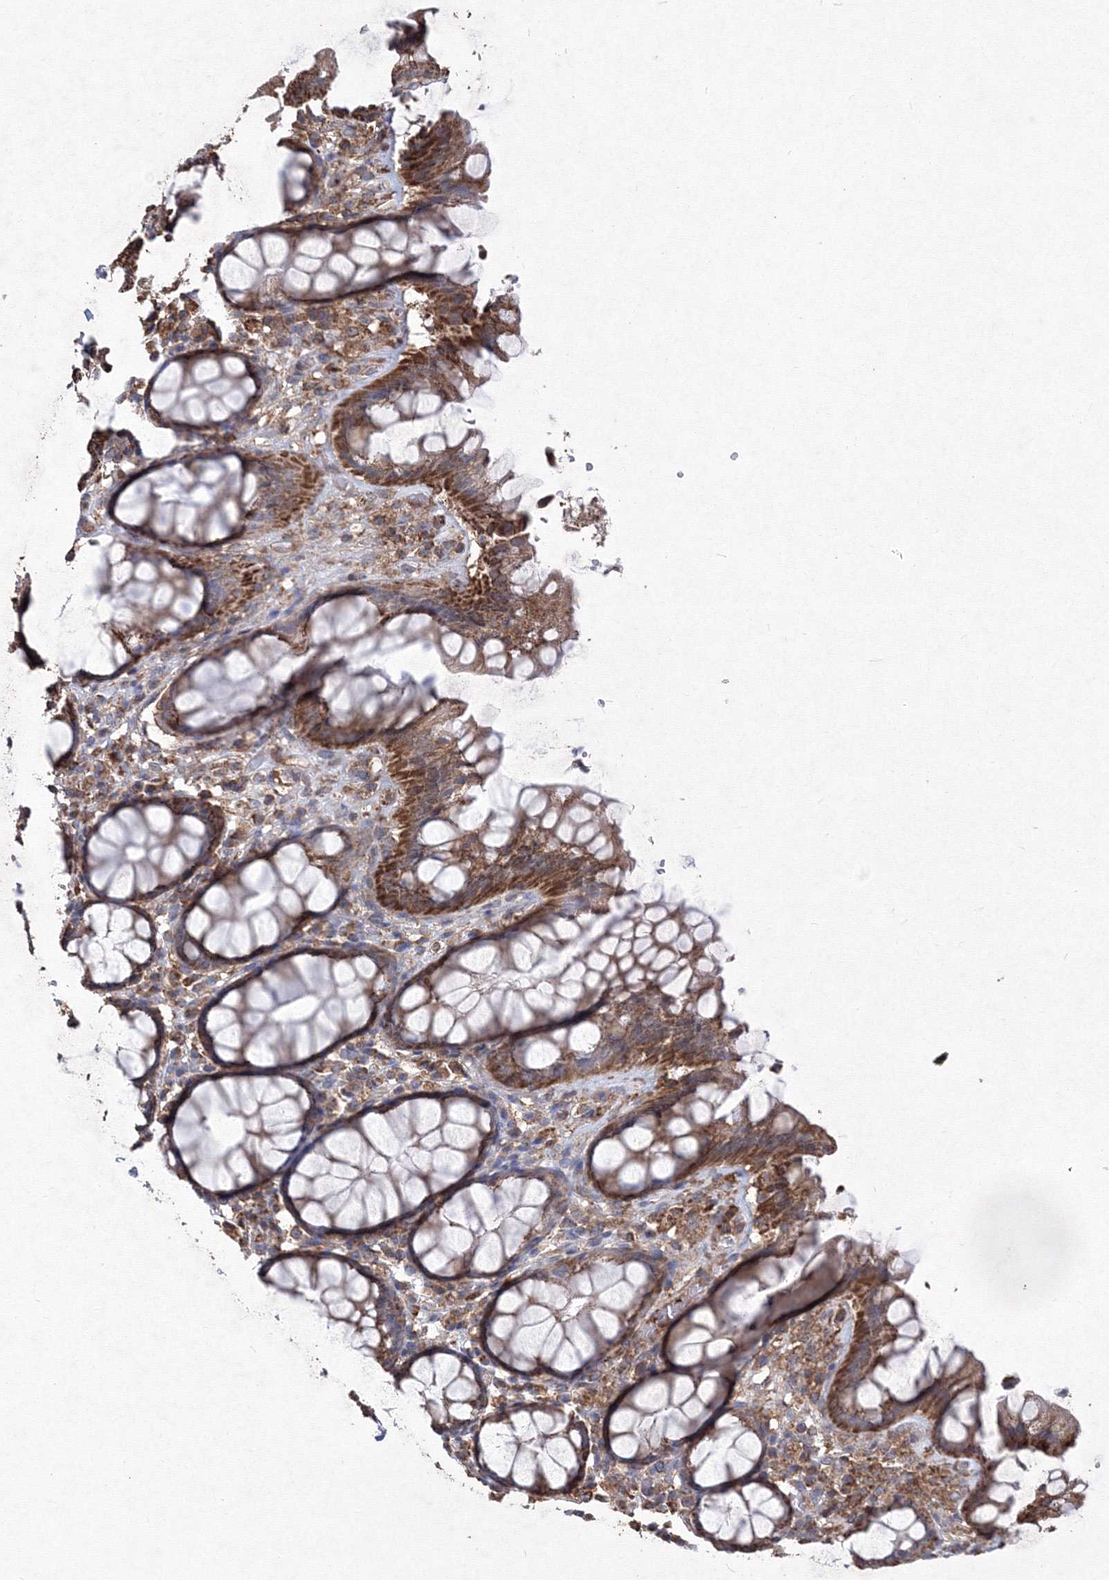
{"staining": {"intensity": "moderate", "quantity": "25%-75%", "location": "cytoplasmic/membranous"}, "tissue": "rectum", "cell_type": "Glandular cells", "image_type": "normal", "snomed": [{"axis": "morphology", "description": "Normal tissue, NOS"}, {"axis": "topography", "description": "Rectum"}], "caption": "The photomicrograph reveals staining of benign rectum, revealing moderate cytoplasmic/membranous protein expression (brown color) within glandular cells. (brown staining indicates protein expression, while blue staining denotes nuclei).", "gene": "TMEM139", "patient": {"sex": "male", "age": 64}}